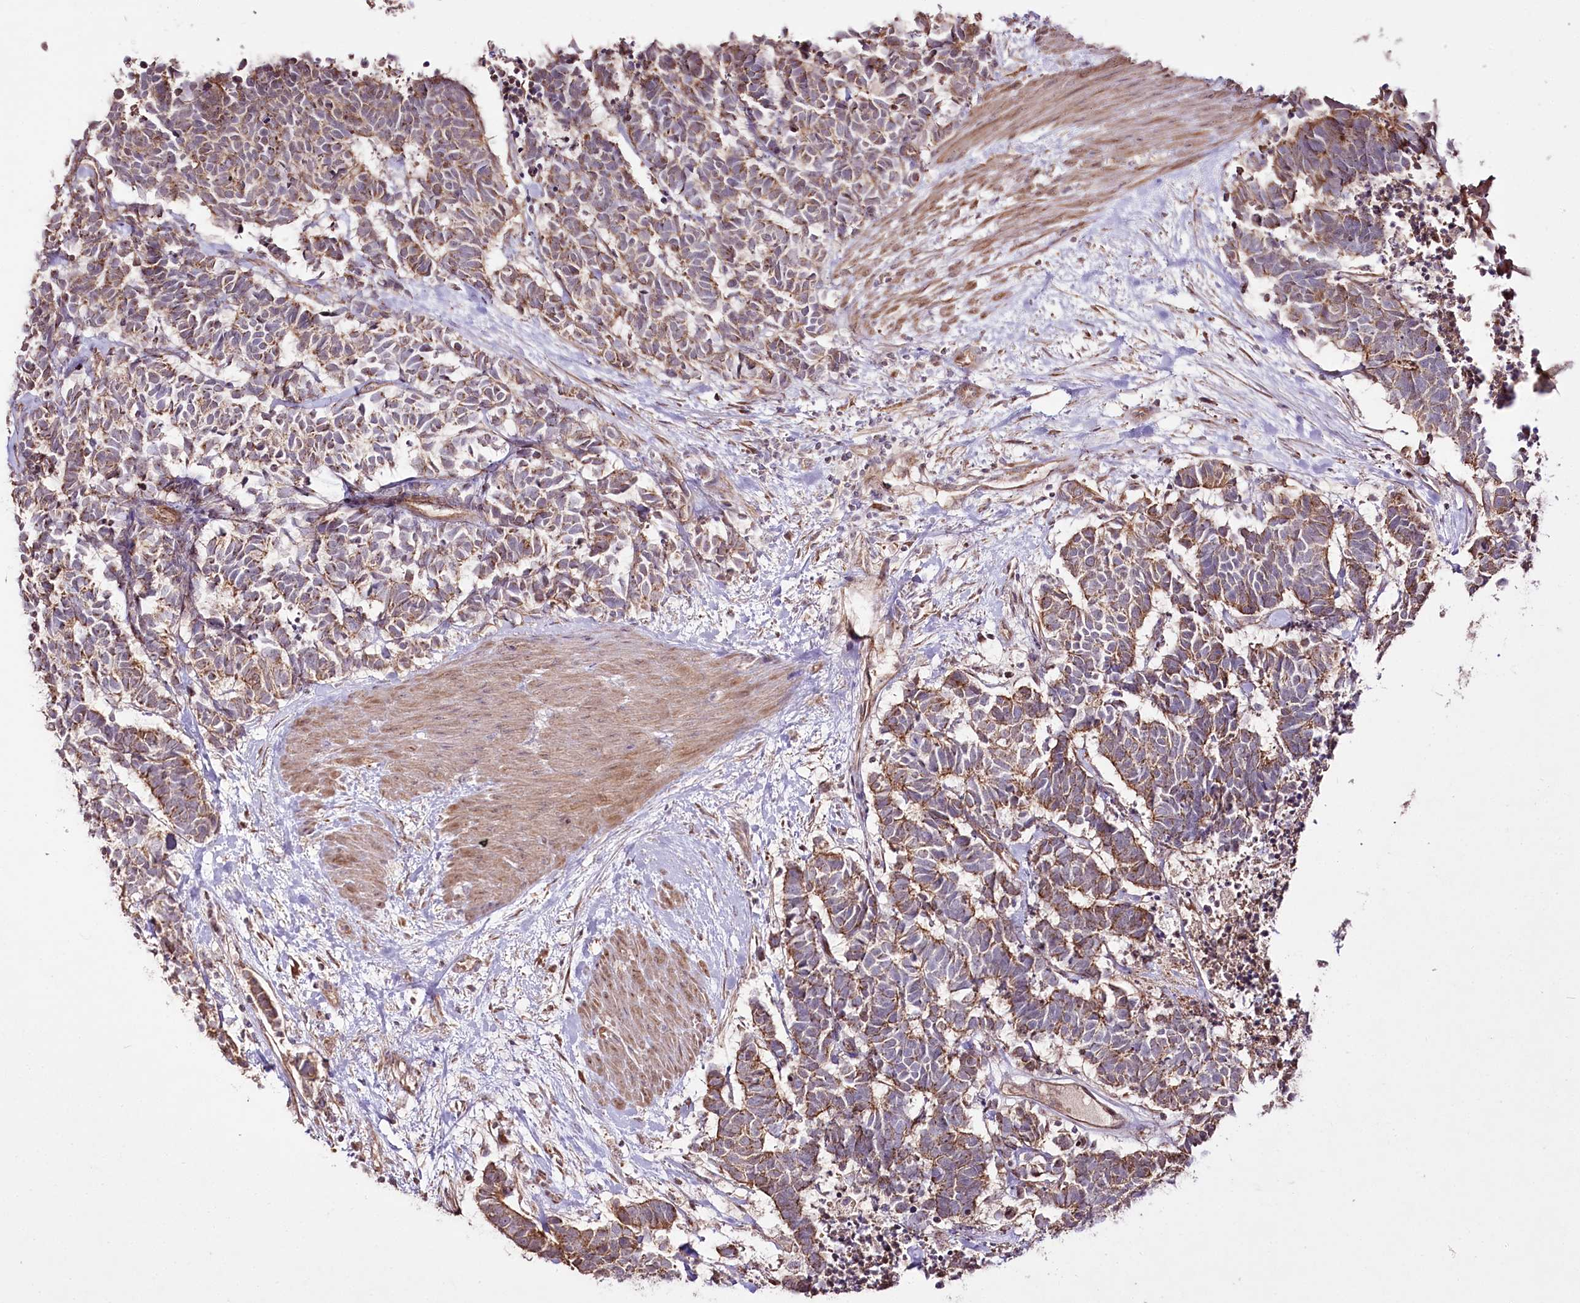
{"staining": {"intensity": "moderate", "quantity": ">75%", "location": "cytoplasmic/membranous"}, "tissue": "carcinoid", "cell_type": "Tumor cells", "image_type": "cancer", "snomed": [{"axis": "morphology", "description": "Carcinoma, NOS"}, {"axis": "morphology", "description": "Carcinoid, malignant, NOS"}, {"axis": "topography", "description": "Urinary bladder"}], "caption": "Immunohistochemistry (IHC) image of carcinoid stained for a protein (brown), which reveals medium levels of moderate cytoplasmic/membranous positivity in approximately >75% of tumor cells.", "gene": "REXO2", "patient": {"sex": "male", "age": 57}}